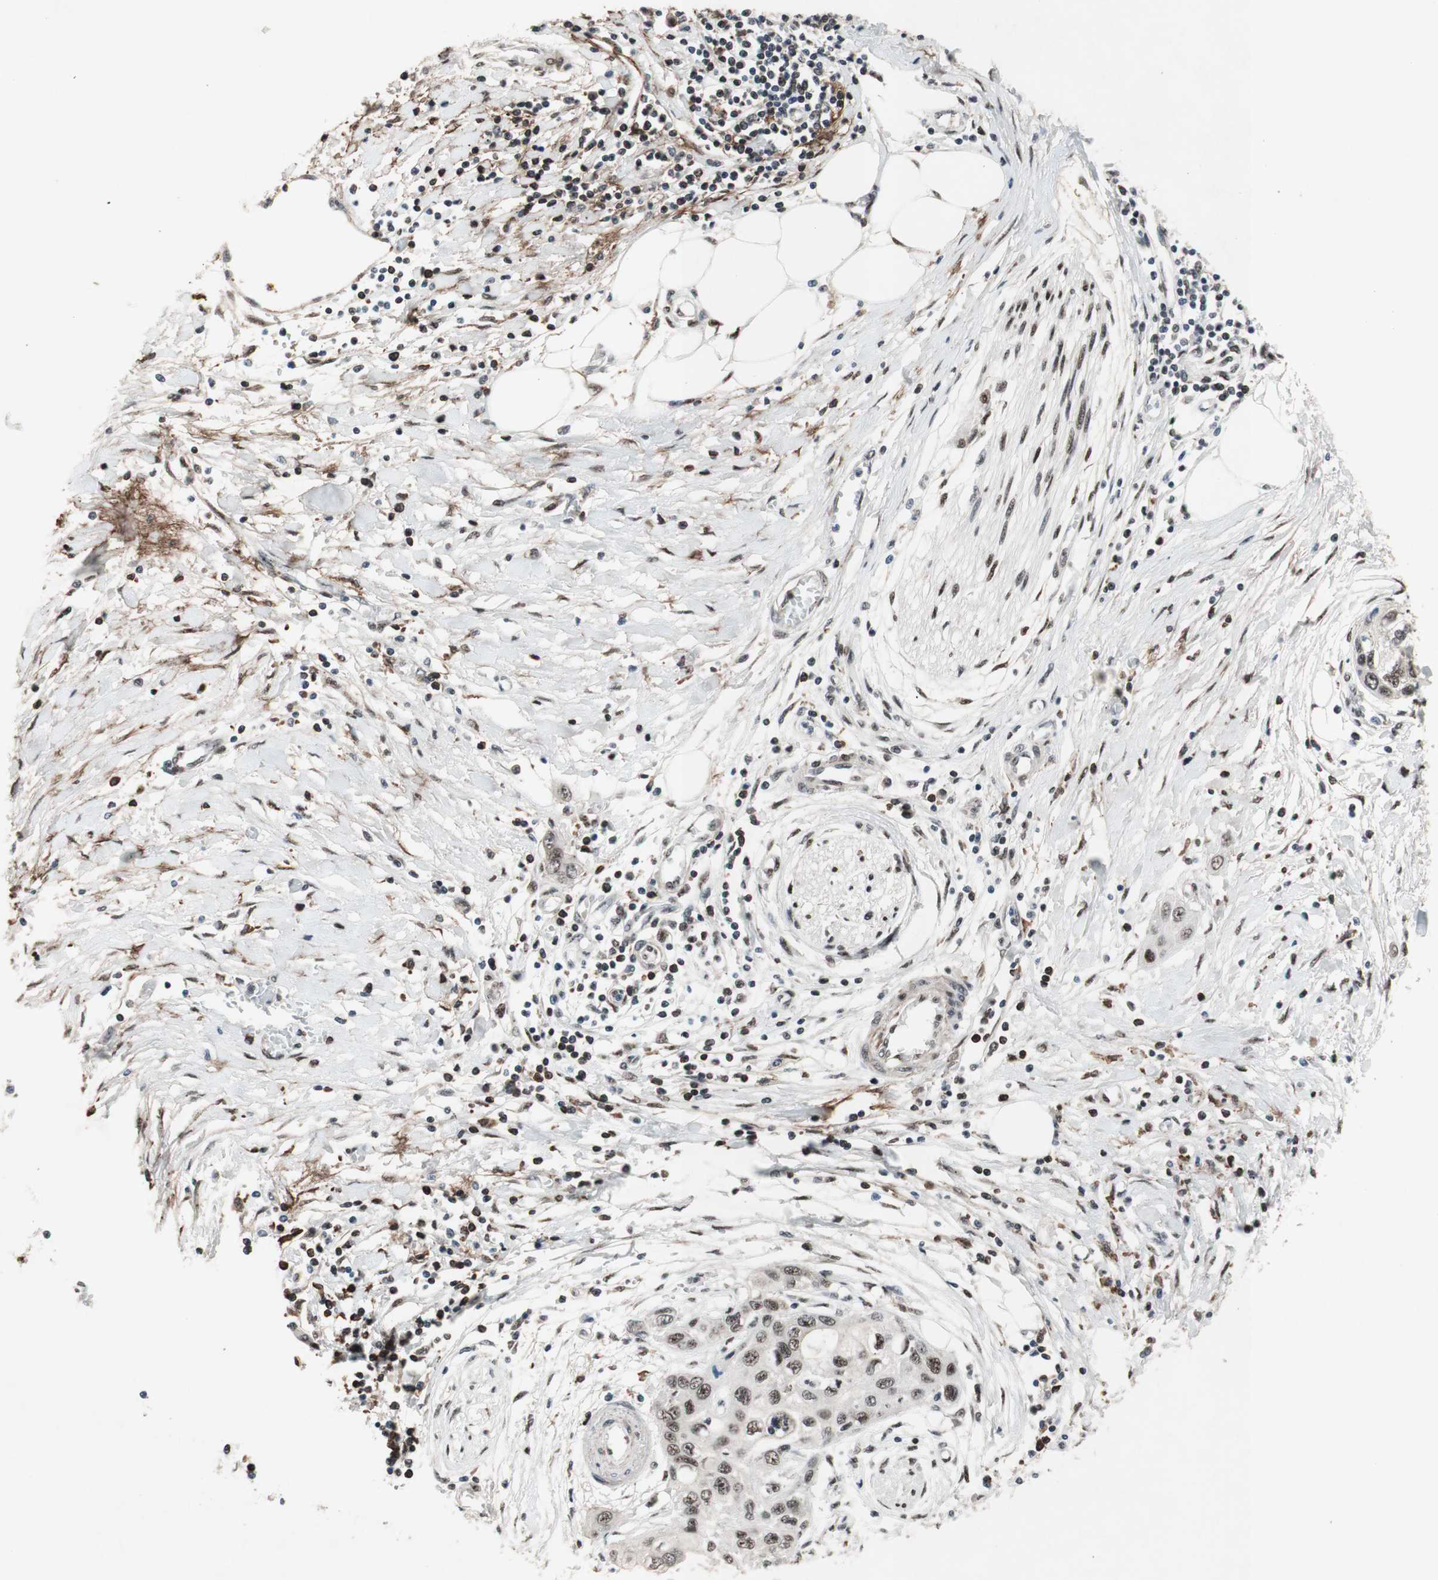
{"staining": {"intensity": "weak", "quantity": "25%-75%", "location": "nuclear"}, "tissue": "pancreatic cancer", "cell_type": "Tumor cells", "image_type": "cancer", "snomed": [{"axis": "morphology", "description": "Adenocarcinoma, NOS"}, {"axis": "topography", "description": "Pancreas"}], "caption": "Weak nuclear staining for a protein is appreciated in approximately 25%-75% of tumor cells of pancreatic cancer (adenocarcinoma) using immunohistochemistry.", "gene": "TLE1", "patient": {"sex": "female", "age": 70}}